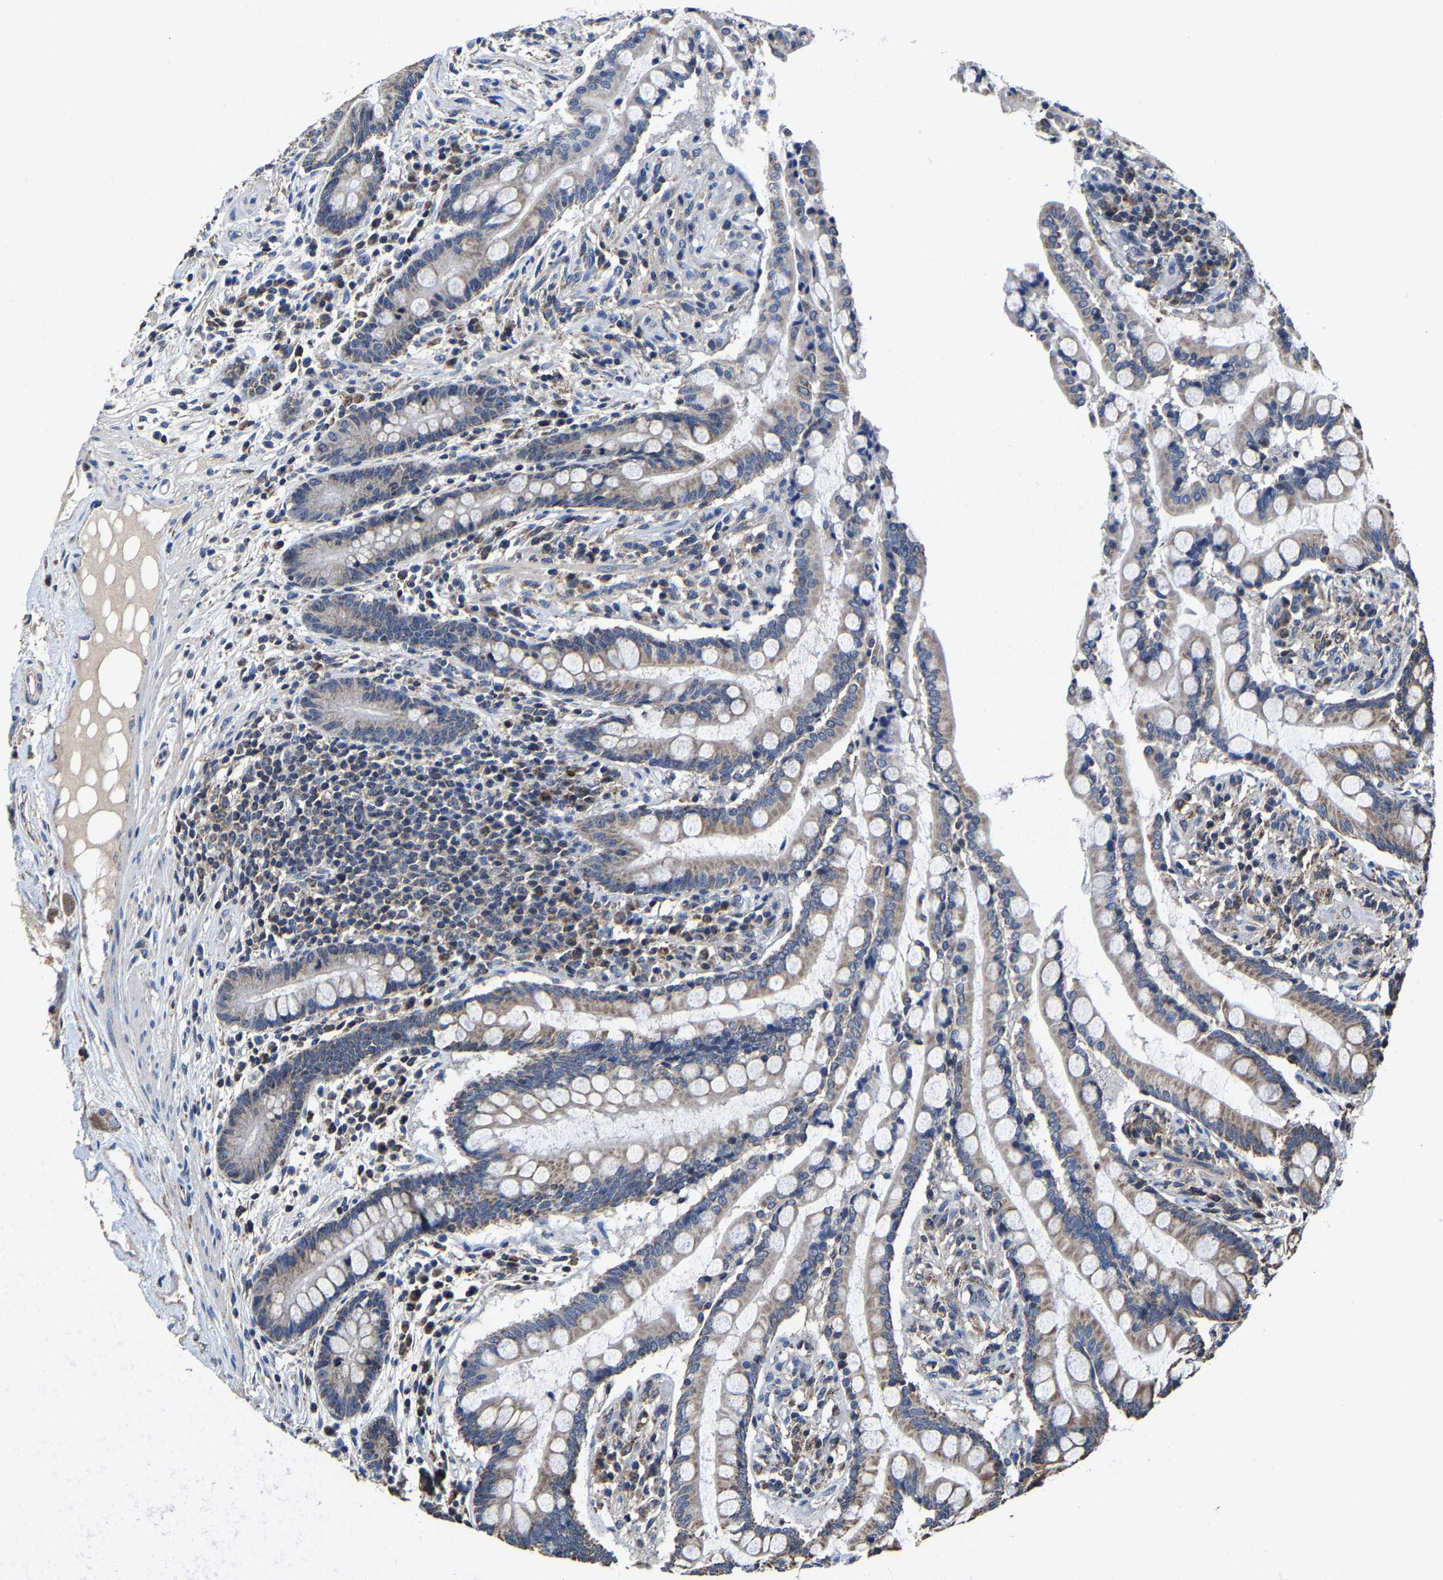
{"staining": {"intensity": "weak", "quantity": ">75%", "location": "cytoplasmic/membranous"}, "tissue": "colon", "cell_type": "Endothelial cells", "image_type": "normal", "snomed": [{"axis": "morphology", "description": "Normal tissue, NOS"}, {"axis": "topography", "description": "Colon"}], "caption": "High-magnification brightfield microscopy of benign colon stained with DAB (brown) and counterstained with hematoxylin (blue). endothelial cells exhibit weak cytoplasmic/membranous staining is present in approximately>75% of cells.", "gene": "ZCCHC7", "patient": {"sex": "male", "age": 73}}